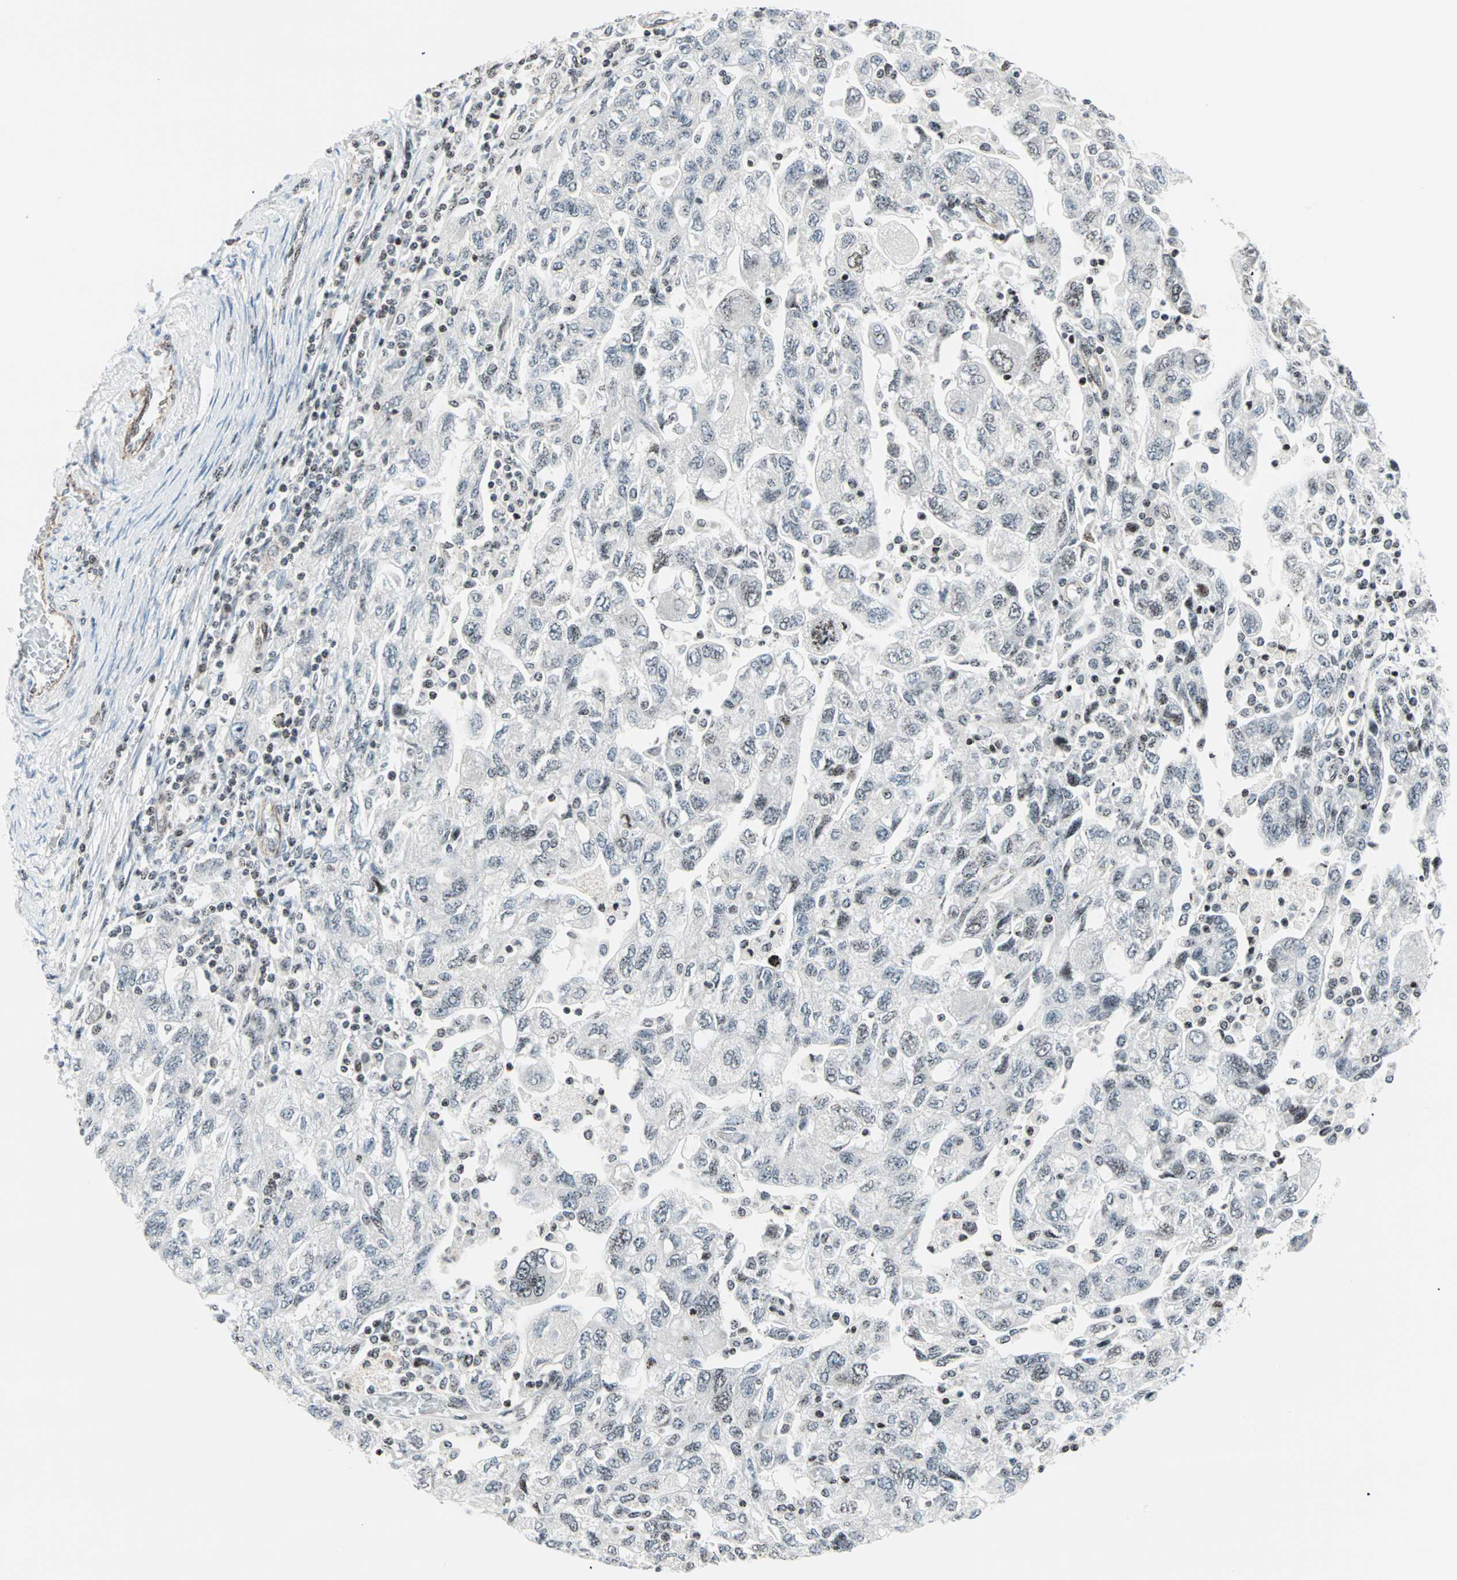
{"staining": {"intensity": "weak", "quantity": "<25%", "location": "nuclear"}, "tissue": "ovarian cancer", "cell_type": "Tumor cells", "image_type": "cancer", "snomed": [{"axis": "morphology", "description": "Carcinoma, NOS"}, {"axis": "morphology", "description": "Cystadenocarcinoma, serous, NOS"}, {"axis": "topography", "description": "Ovary"}], "caption": "Ovarian carcinoma stained for a protein using immunohistochemistry (IHC) reveals no expression tumor cells.", "gene": "CENPA", "patient": {"sex": "female", "age": 69}}